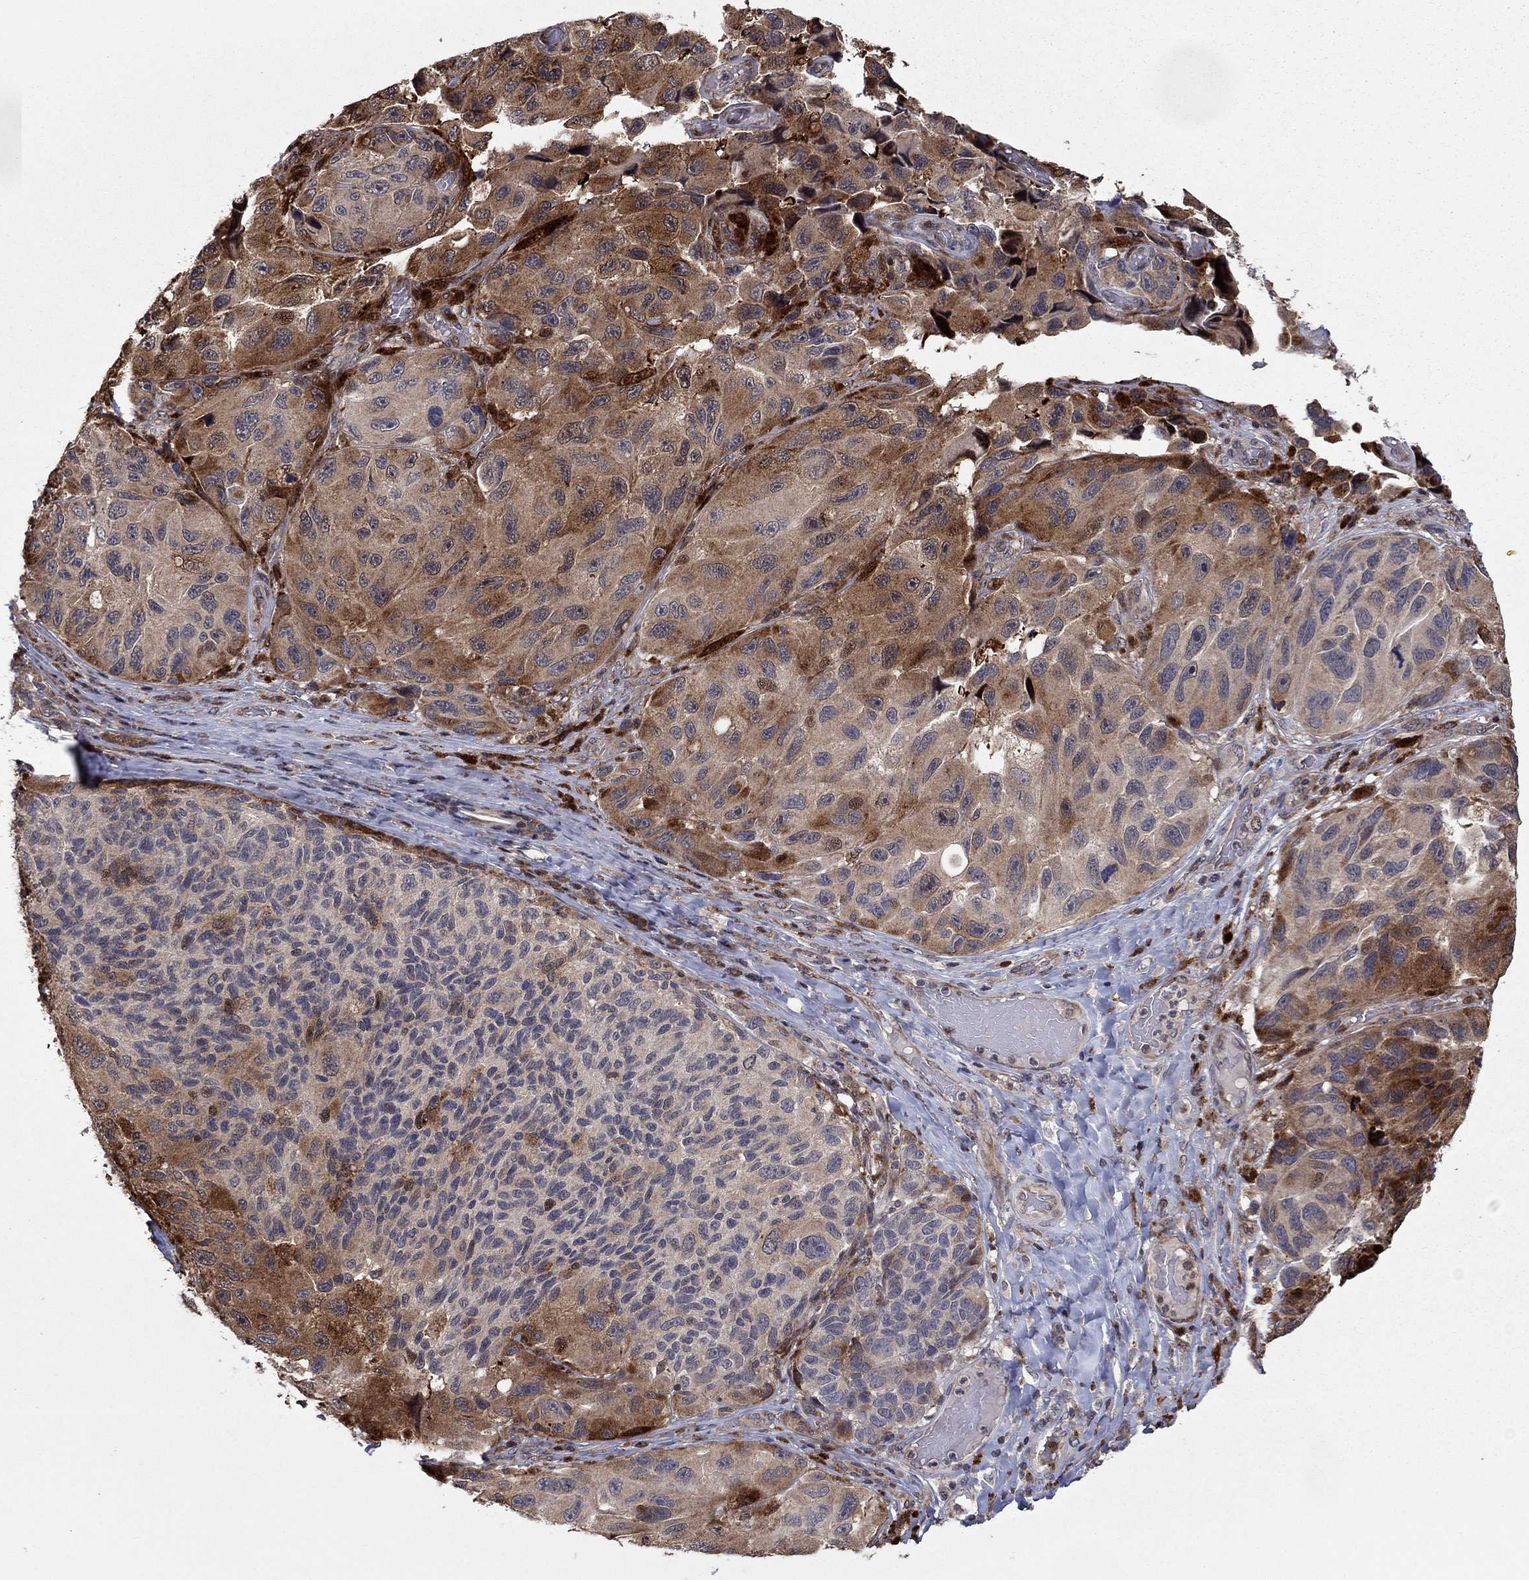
{"staining": {"intensity": "moderate", "quantity": "25%-75%", "location": "cytoplasmic/membranous"}, "tissue": "melanoma", "cell_type": "Tumor cells", "image_type": "cancer", "snomed": [{"axis": "morphology", "description": "Malignant melanoma, NOS"}, {"axis": "topography", "description": "Skin"}], "caption": "Malignant melanoma stained for a protein (brown) demonstrates moderate cytoplasmic/membranous positive staining in about 25%-75% of tumor cells.", "gene": "LPCAT4", "patient": {"sex": "female", "age": 73}}